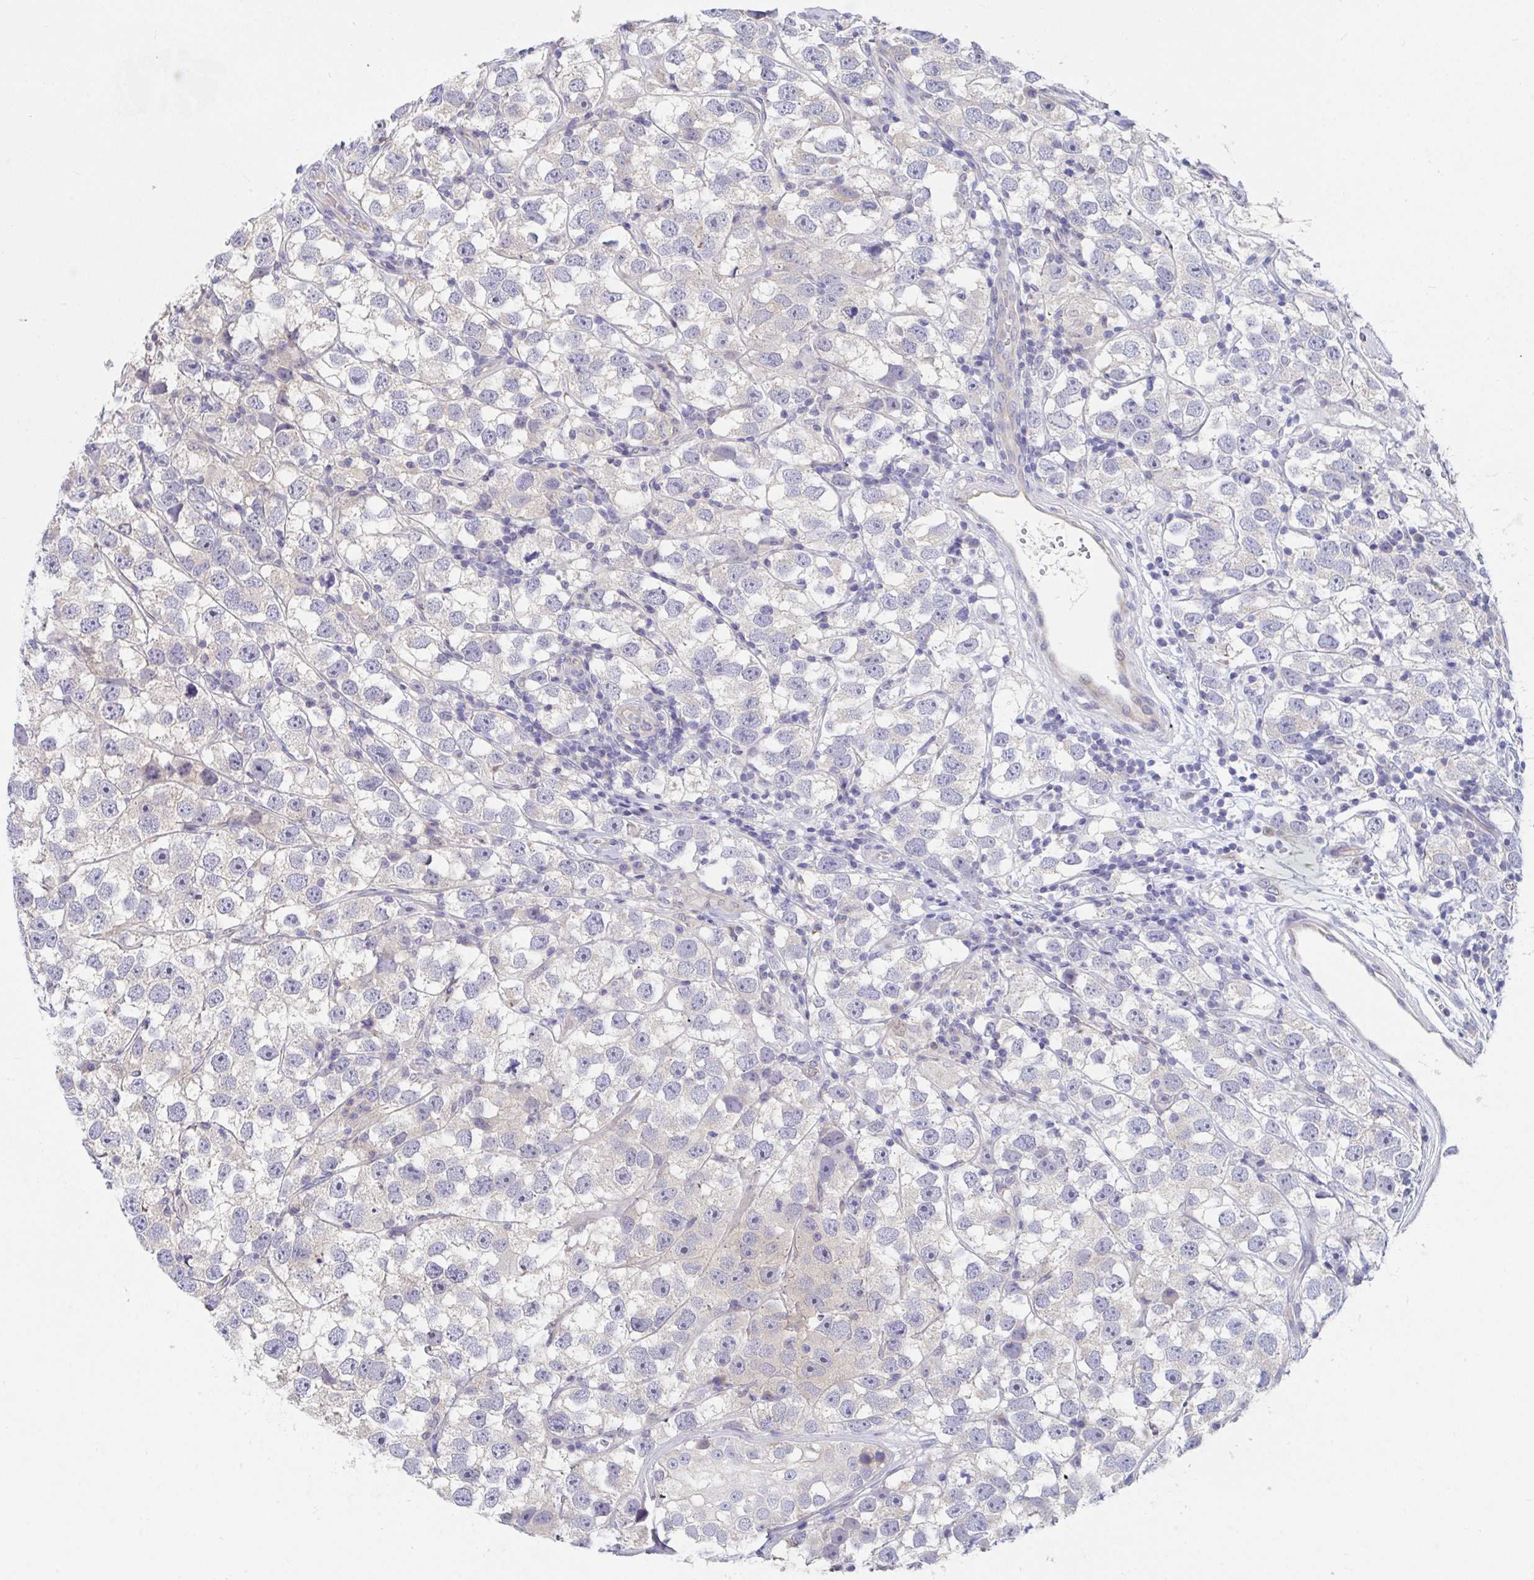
{"staining": {"intensity": "negative", "quantity": "none", "location": "none"}, "tissue": "testis cancer", "cell_type": "Tumor cells", "image_type": "cancer", "snomed": [{"axis": "morphology", "description": "Seminoma, NOS"}, {"axis": "topography", "description": "Testis"}], "caption": "Tumor cells are negative for brown protein staining in testis seminoma. Nuclei are stained in blue.", "gene": "P2RX3", "patient": {"sex": "male", "age": 26}}